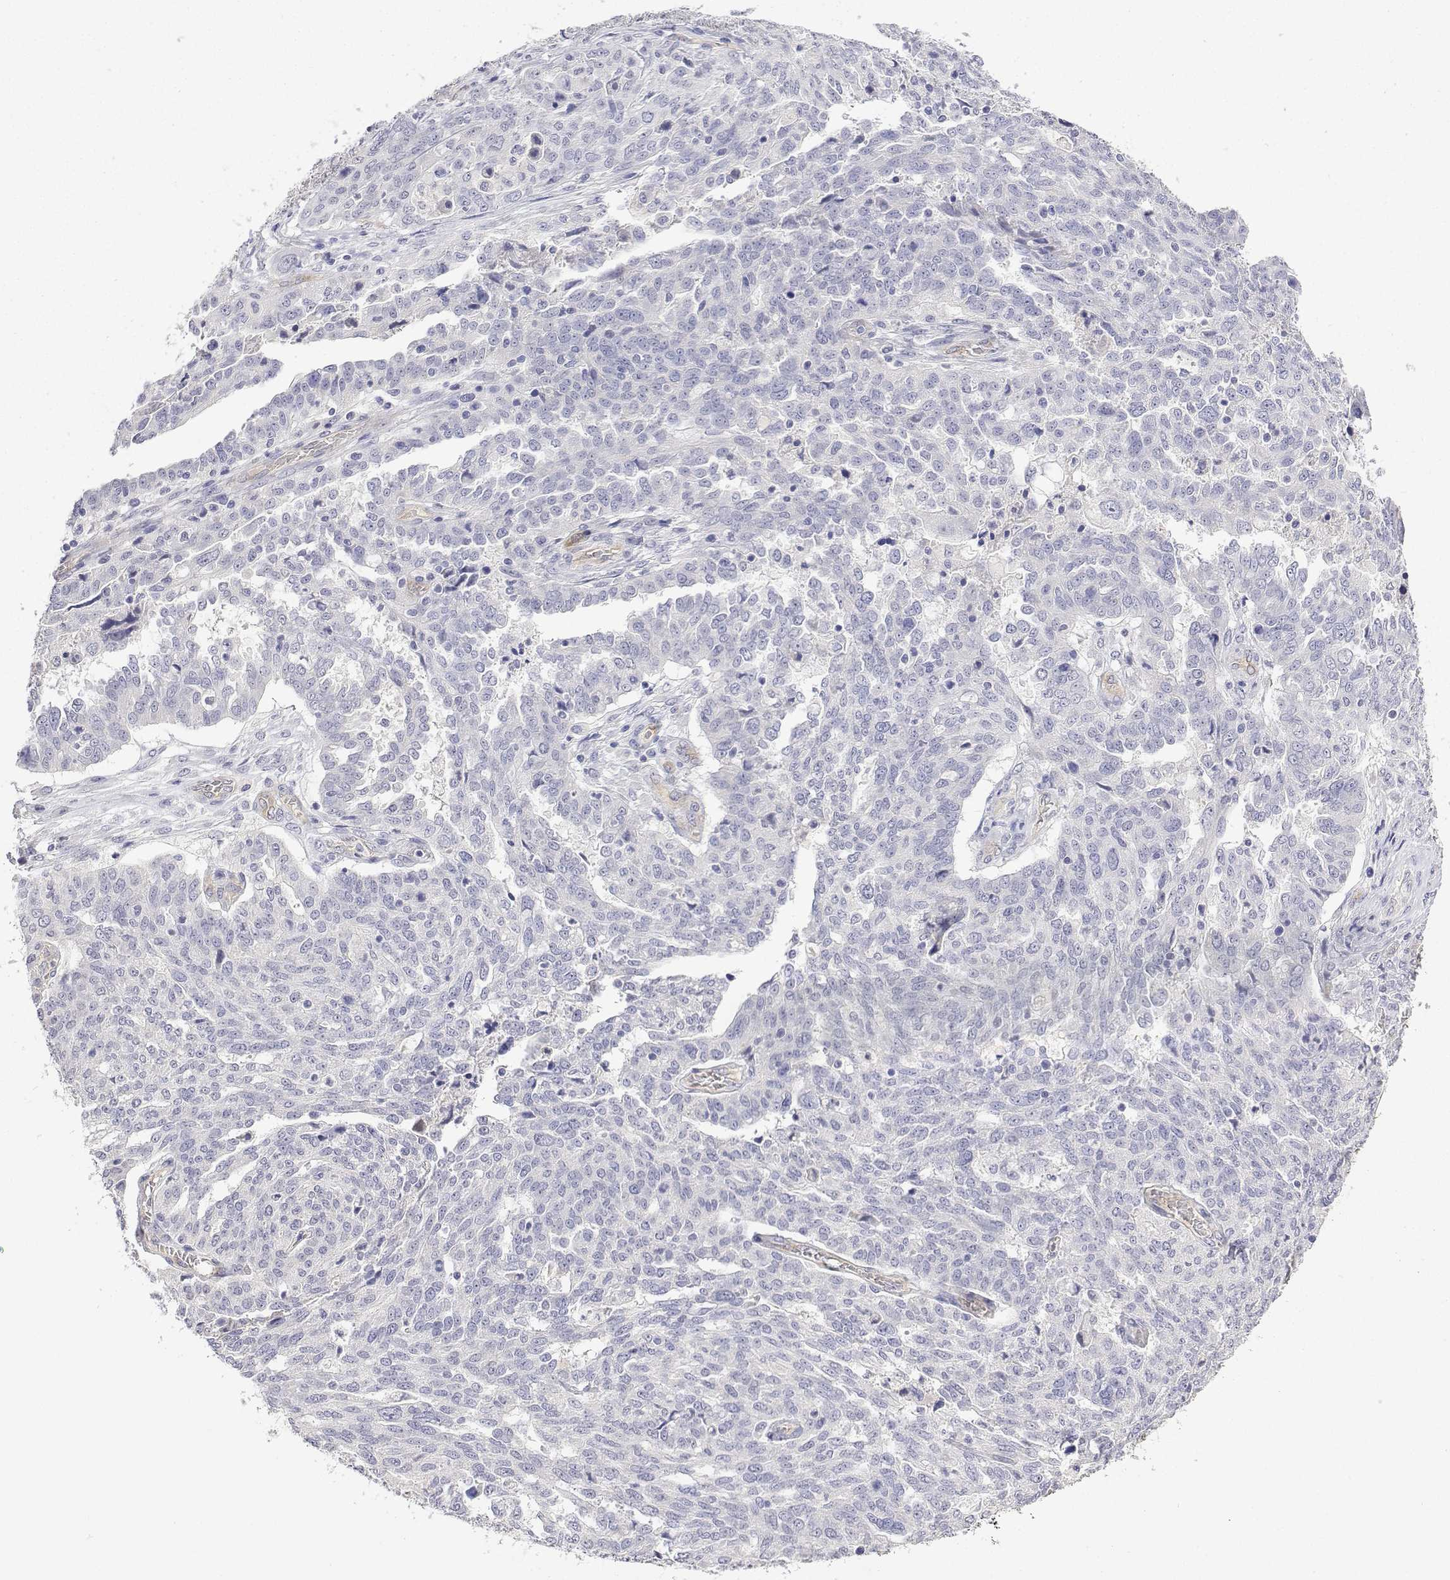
{"staining": {"intensity": "negative", "quantity": "none", "location": "none"}, "tissue": "ovarian cancer", "cell_type": "Tumor cells", "image_type": "cancer", "snomed": [{"axis": "morphology", "description": "Cystadenocarcinoma, serous, NOS"}, {"axis": "topography", "description": "Ovary"}], "caption": "Tumor cells are negative for brown protein staining in ovarian cancer (serous cystadenocarcinoma).", "gene": "PLCB1", "patient": {"sex": "female", "age": 67}}